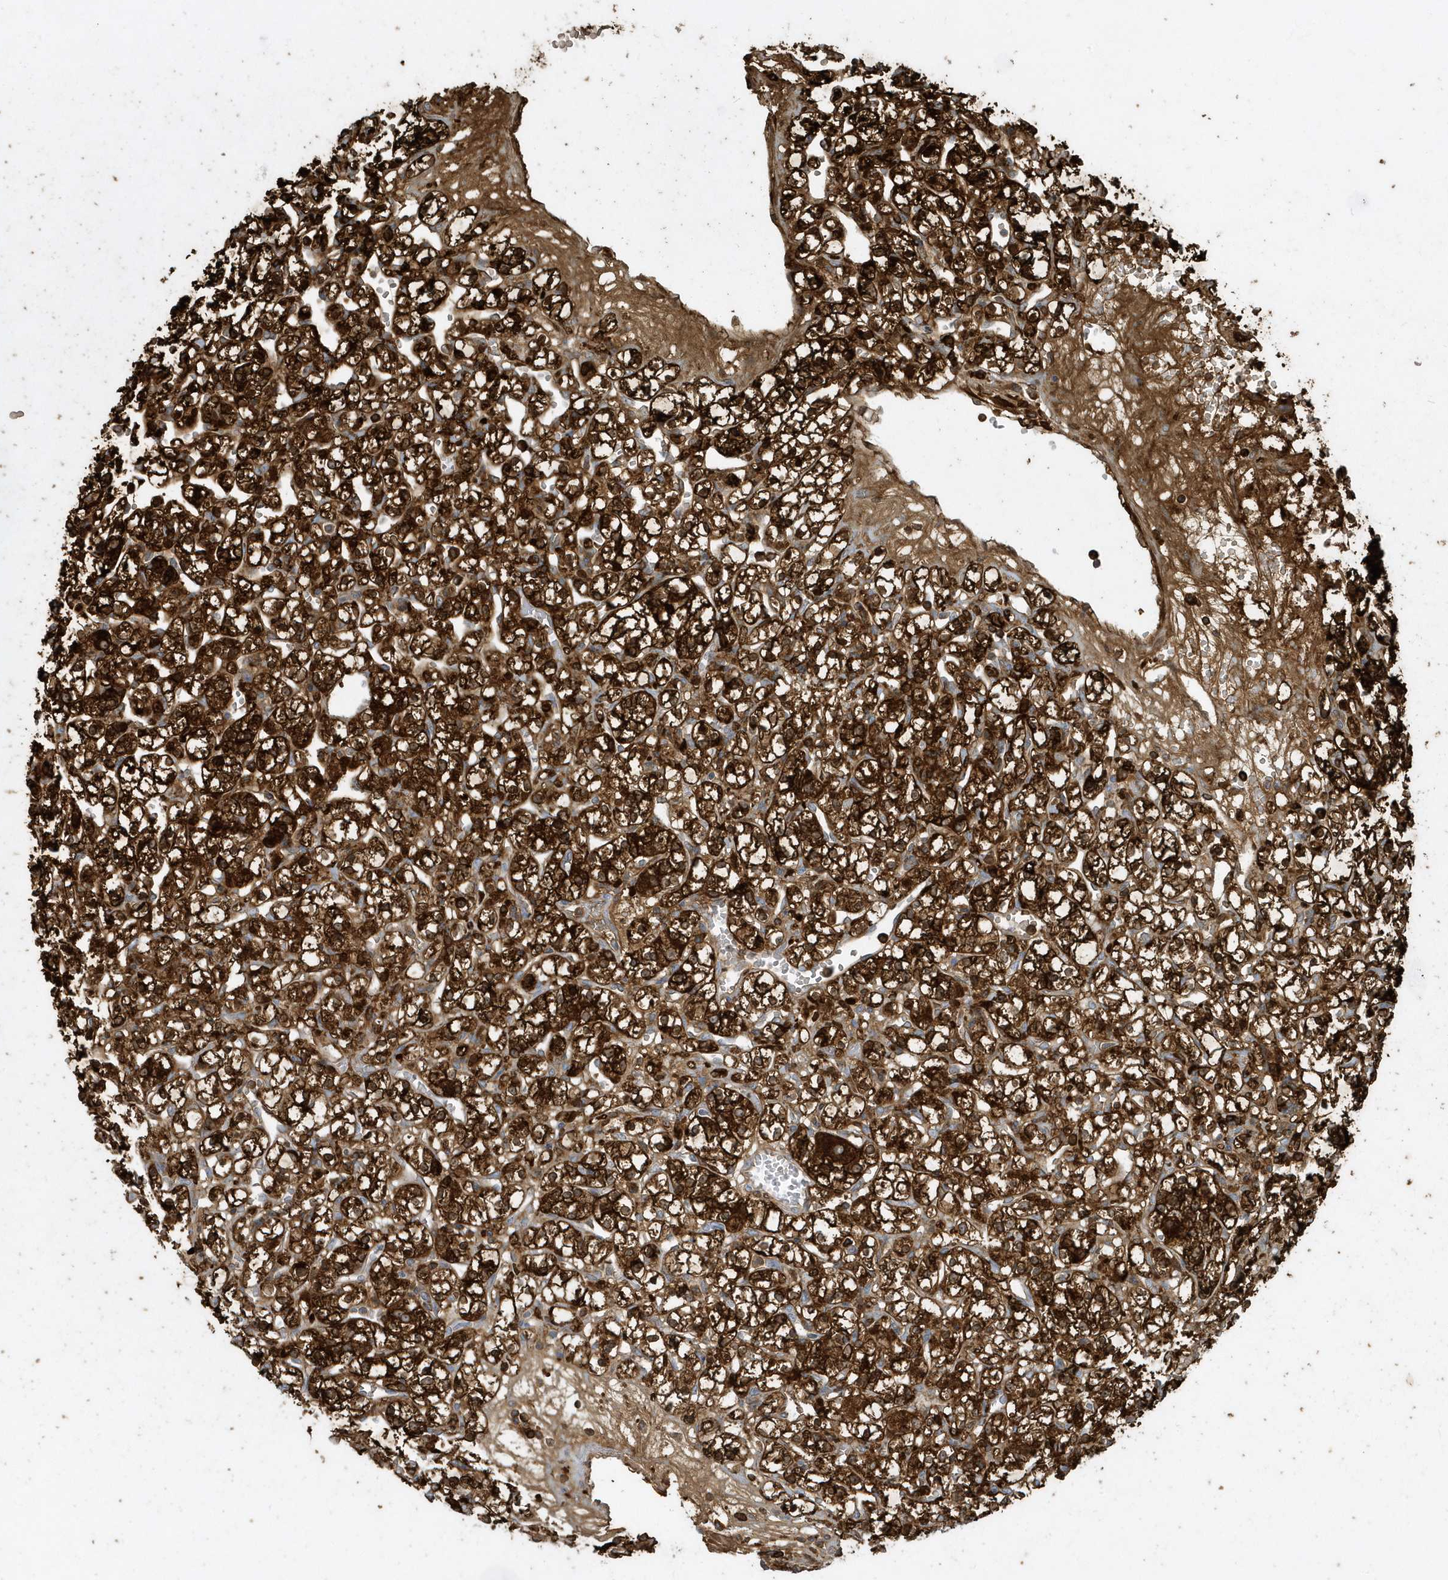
{"staining": {"intensity": "strong", "quantity": ">75%", "location": "cytoplasmic/membranous"}, "tissue": "renal cancer", "cell_type": "Tumor cells", "image_type": "cancer", "snomed": [{"axis": "morphology", "description": "Adenocarcinoma, NOS"}, {"axis": "topography", "description": "Kidney"}], "caption": "Strong cytoplasmic/membranous positivity for a protein is identified in about >75% of tumor cells of renal adenocarcinoma using immunohistochemistry.", "gene": "CLCN6", "patient": {"sex": "female", "age": 59}}